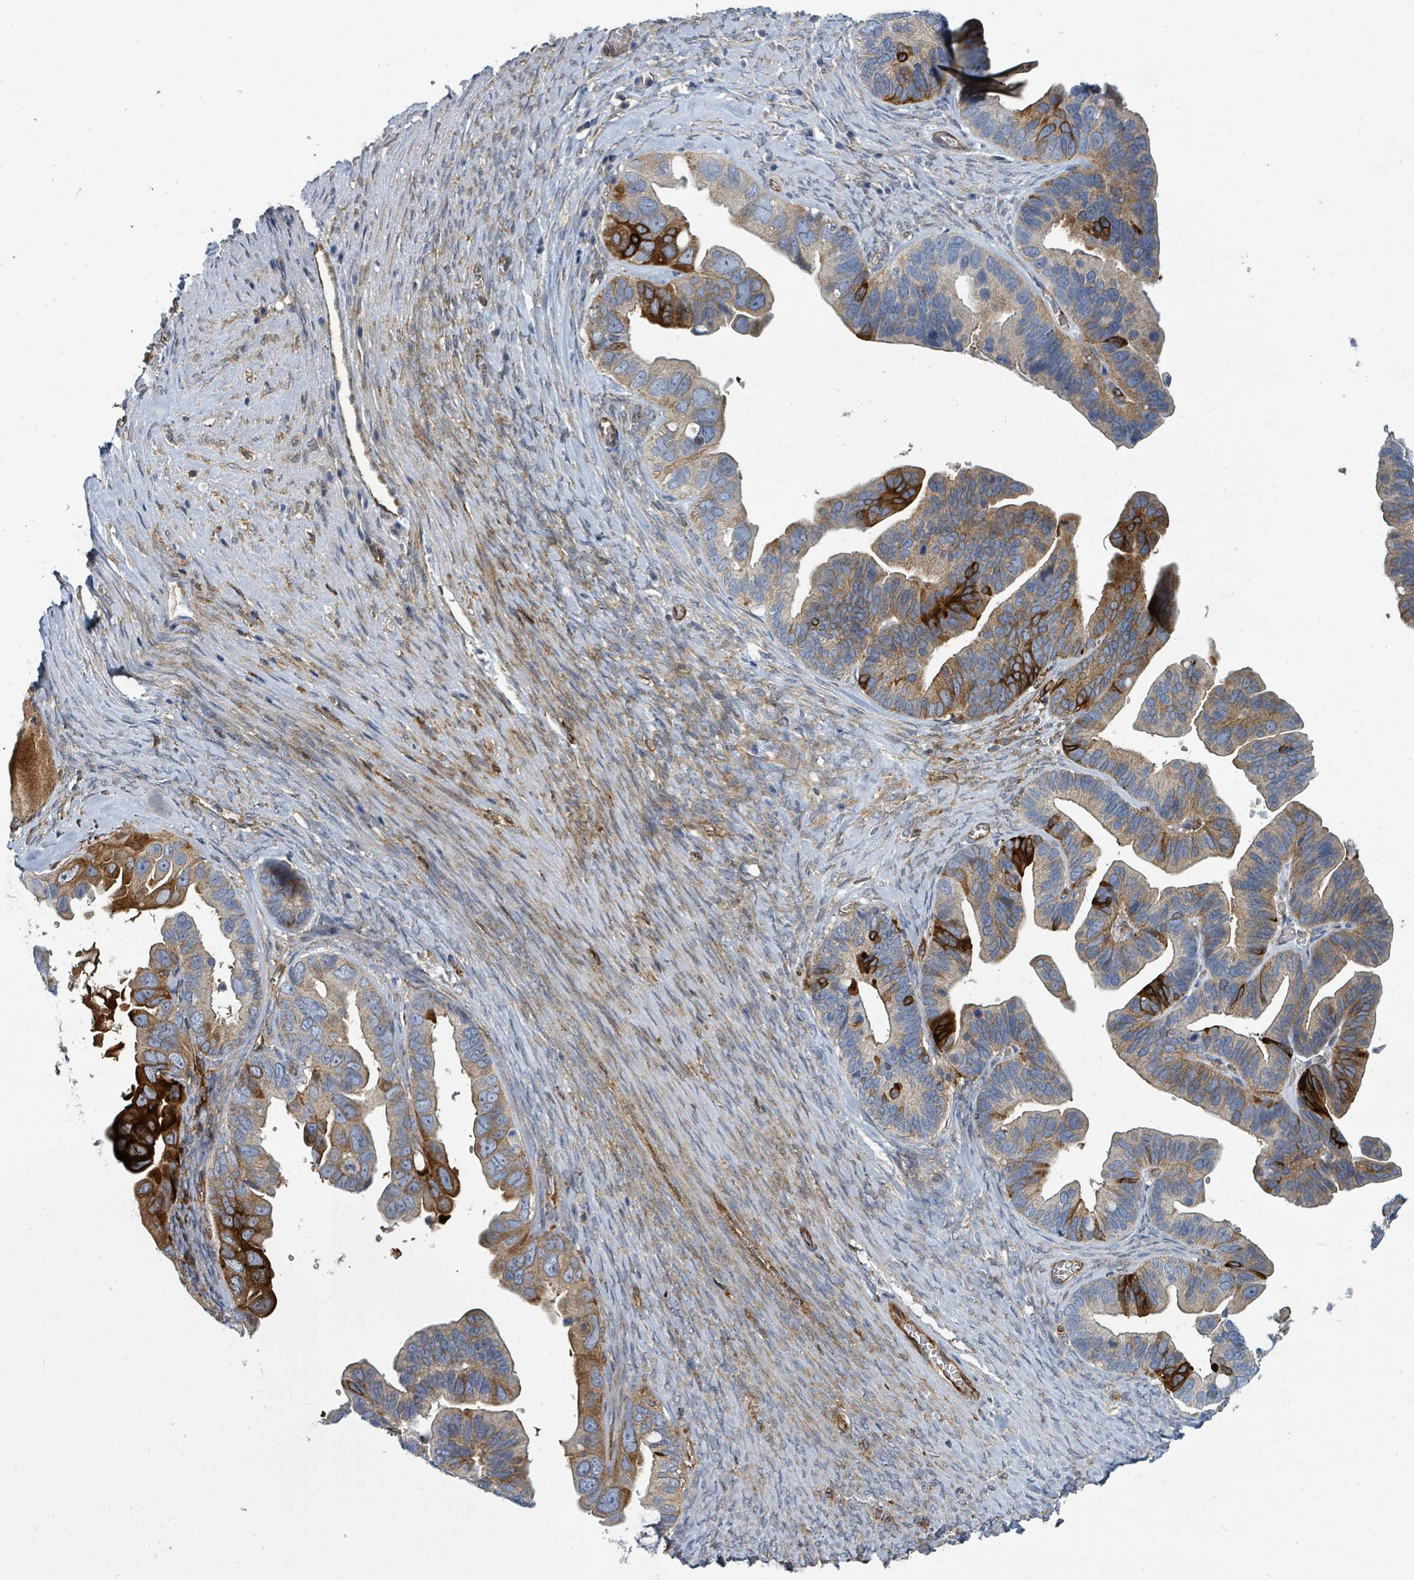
{"staining": {"intensity": "strong", "quantity": "<25%", "location": "cytoplasmic/membranous"}, "tissue": "ovarian cancer", "cell_type": "Tumor cells", "image_type": "cancer", "snomed": [{"axis": "morphology", "description": "Cystadenocarcinoma, serous, NOS"}, {"axis": "topography", "description": "Ovary"}], "caption": "Ovarian cancer tissue shows strong cytoplasmic/membranous staining in approximately <25% of tumor cells The staining was performed using DAB, with brown indicating positive protein expression. Nuclei are stained blue with hematoxylin.", "gene": "IFIT1", "patient": {"sex": "female", "age": 56}}